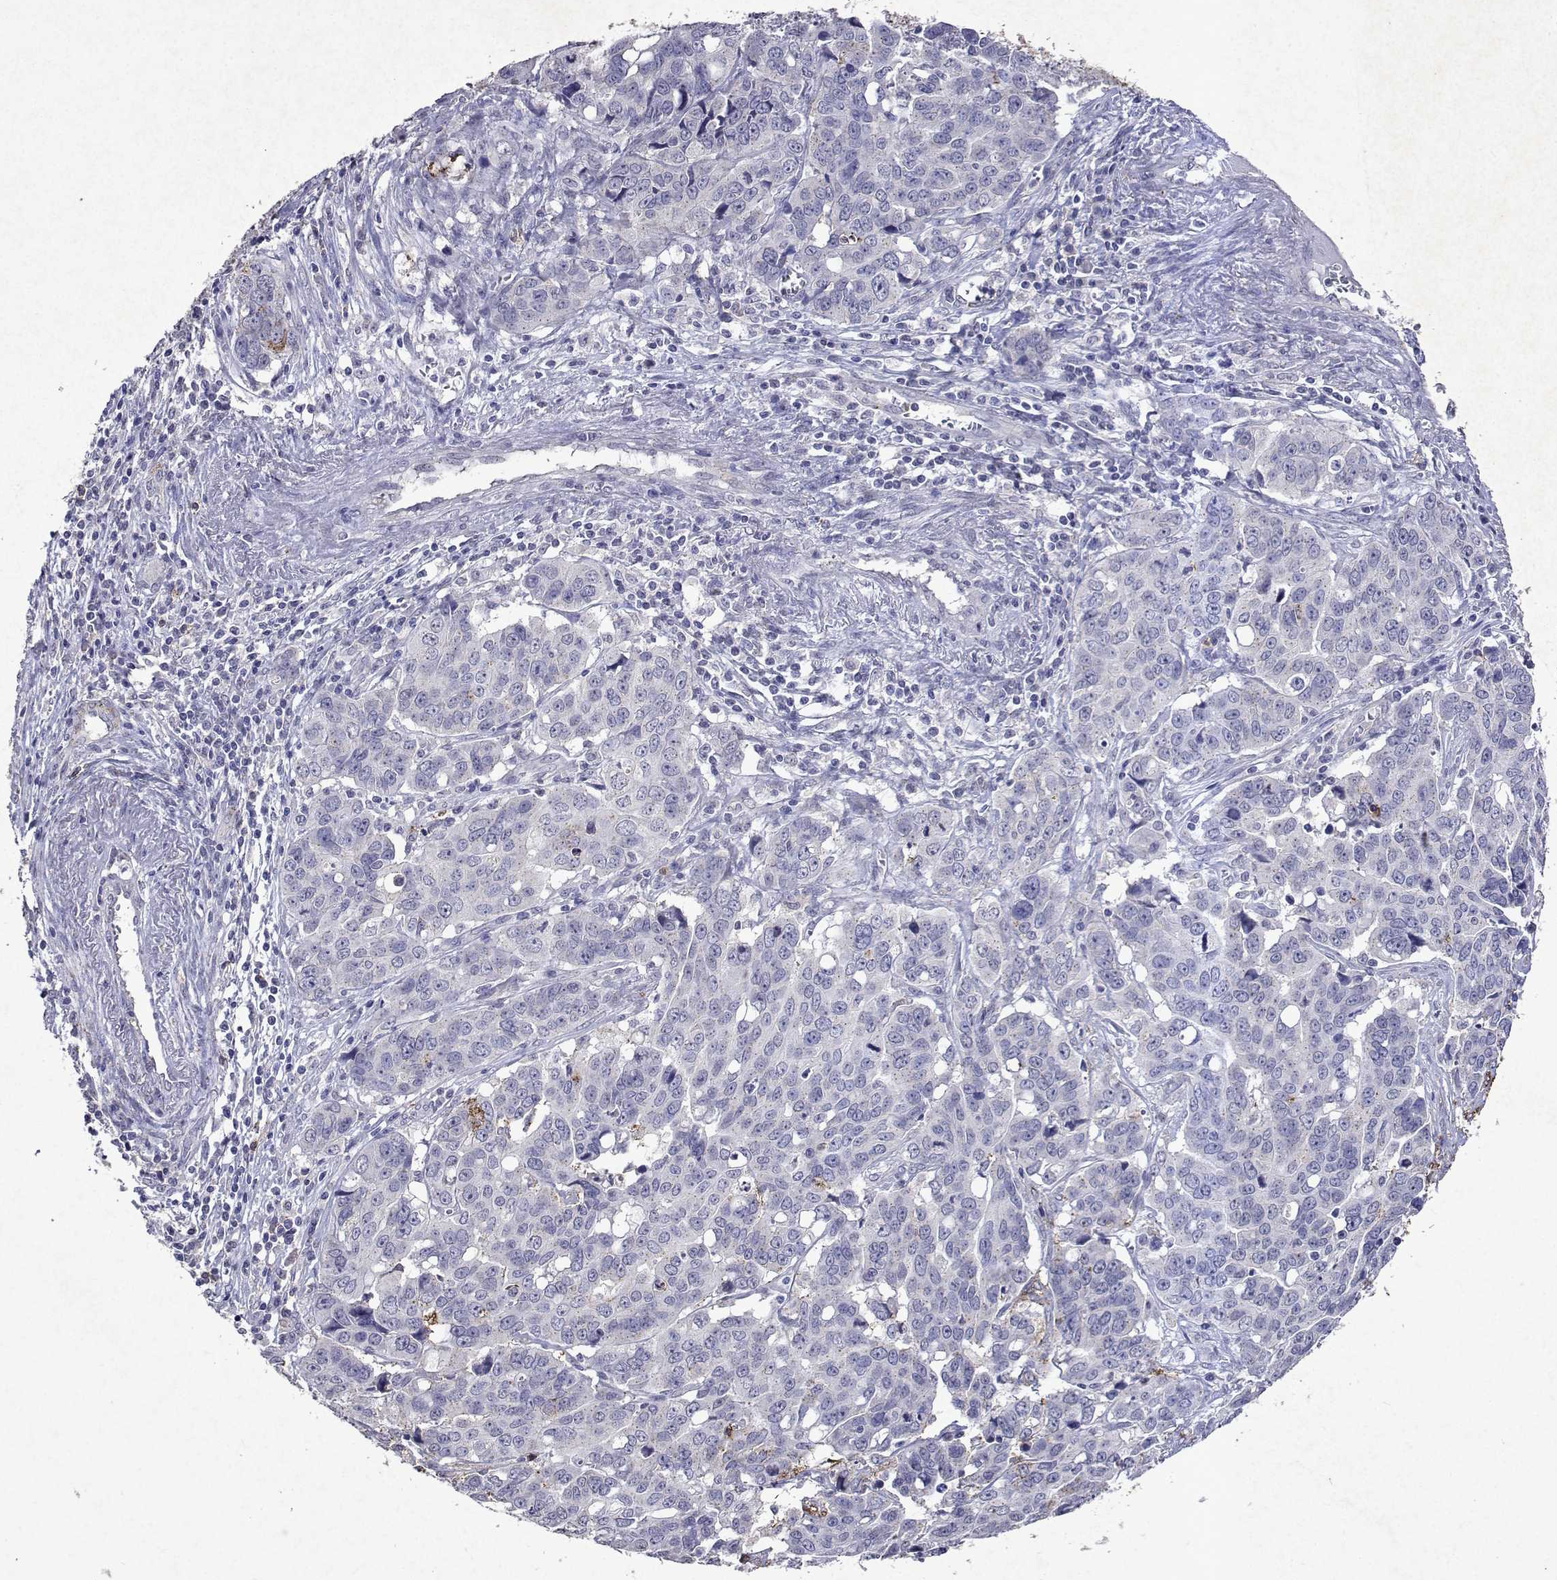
{"staining": {"intensity": "negative", "quantity": "none", "location": "none"}, "tissue": "ovarian cancer", "cell_type": "Tumor cells", "image_type": "cancer", "snomed": [{"axis": "morphology", "description": "Carcinoma, endometroid"}, {"axis": "topography", "description": "Ovary"}], "caption": "This is an immunohistochemistry photomicrograph of ovarian cancer (endometroid carcinoma). There is no expression in tumor cells.", "gene": "DUSP28", "patient": {"sex": "female", "age": 78}}